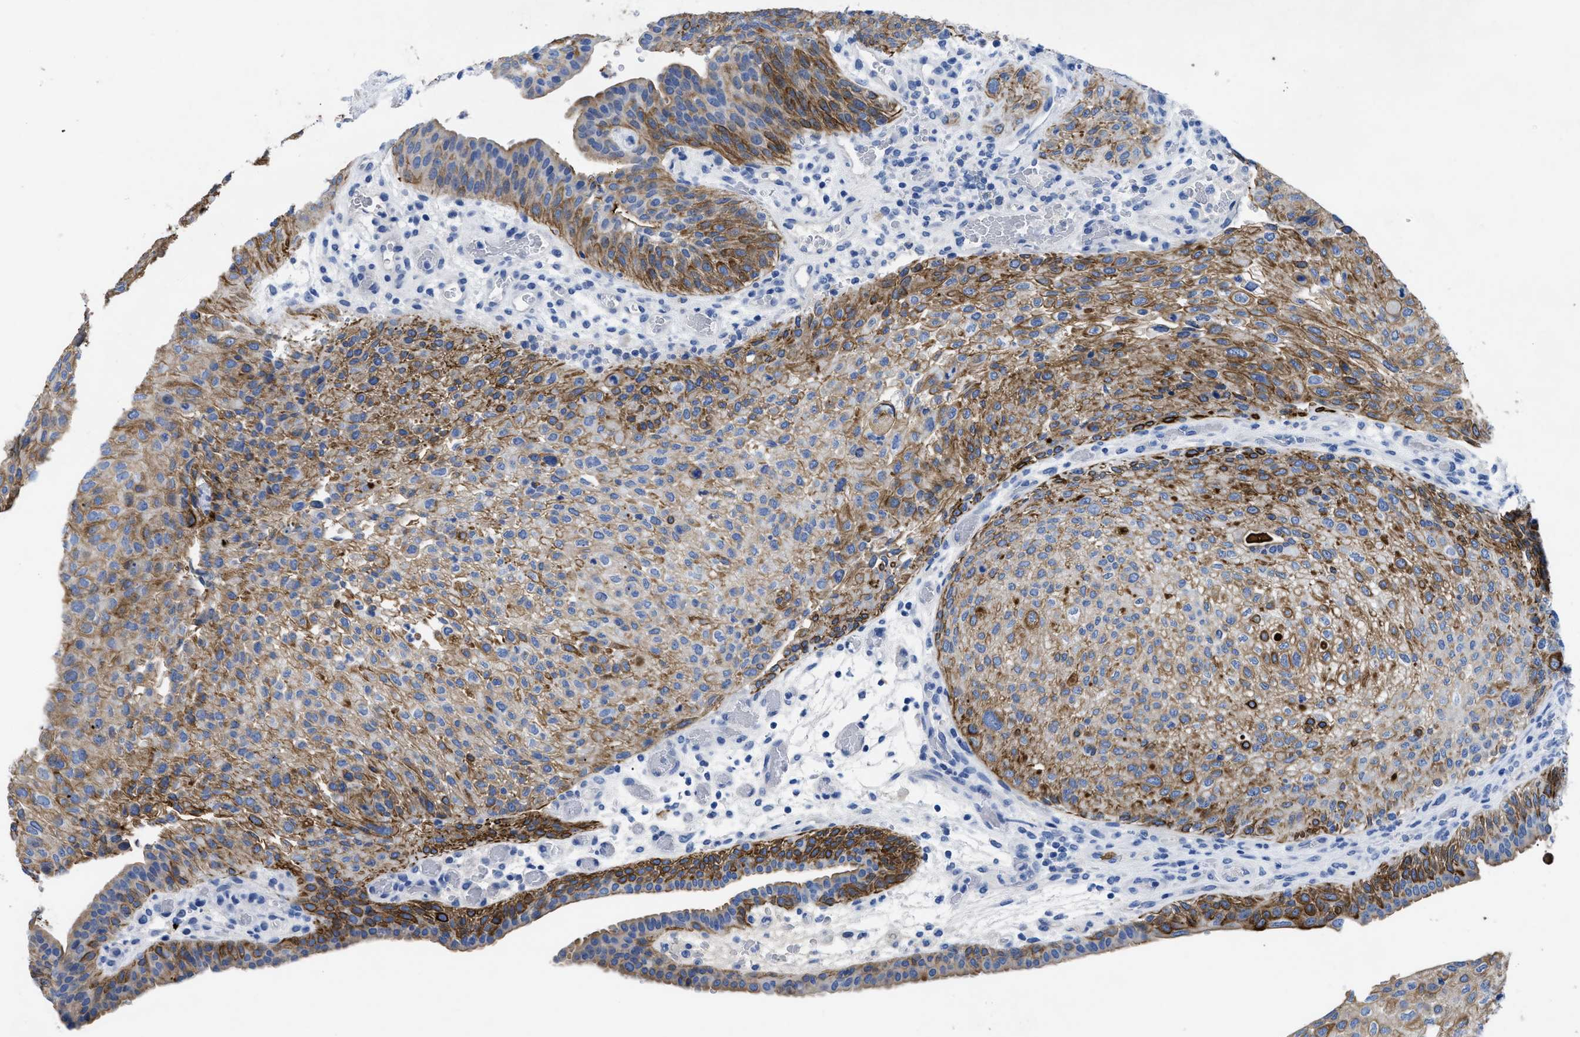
{"staining": {"intensity": "moderate", "quantity": "25%-75%", "location": "cytoplasmic/membranous"}, "tissue": "urothelial cancer", "cell_type": "Tumor cells", "image_type": "cancer", "snomed": [{"axis": "morphology", "description": "Urothelial carcinoma, Low grade"}, {"axis": "morphology", "description": "Urothelial carcinoma, High grade"}, {"axis": "topography", "description": "Urinary bladder"}], "caption": "Moderate cytoplasmic/membranous positivity is present in about 25%-75% of tumor cells in urothelial carcinoma (low-grade).", "gene": "TMEM68", "patient": {"sex": "male", "age": 35}}